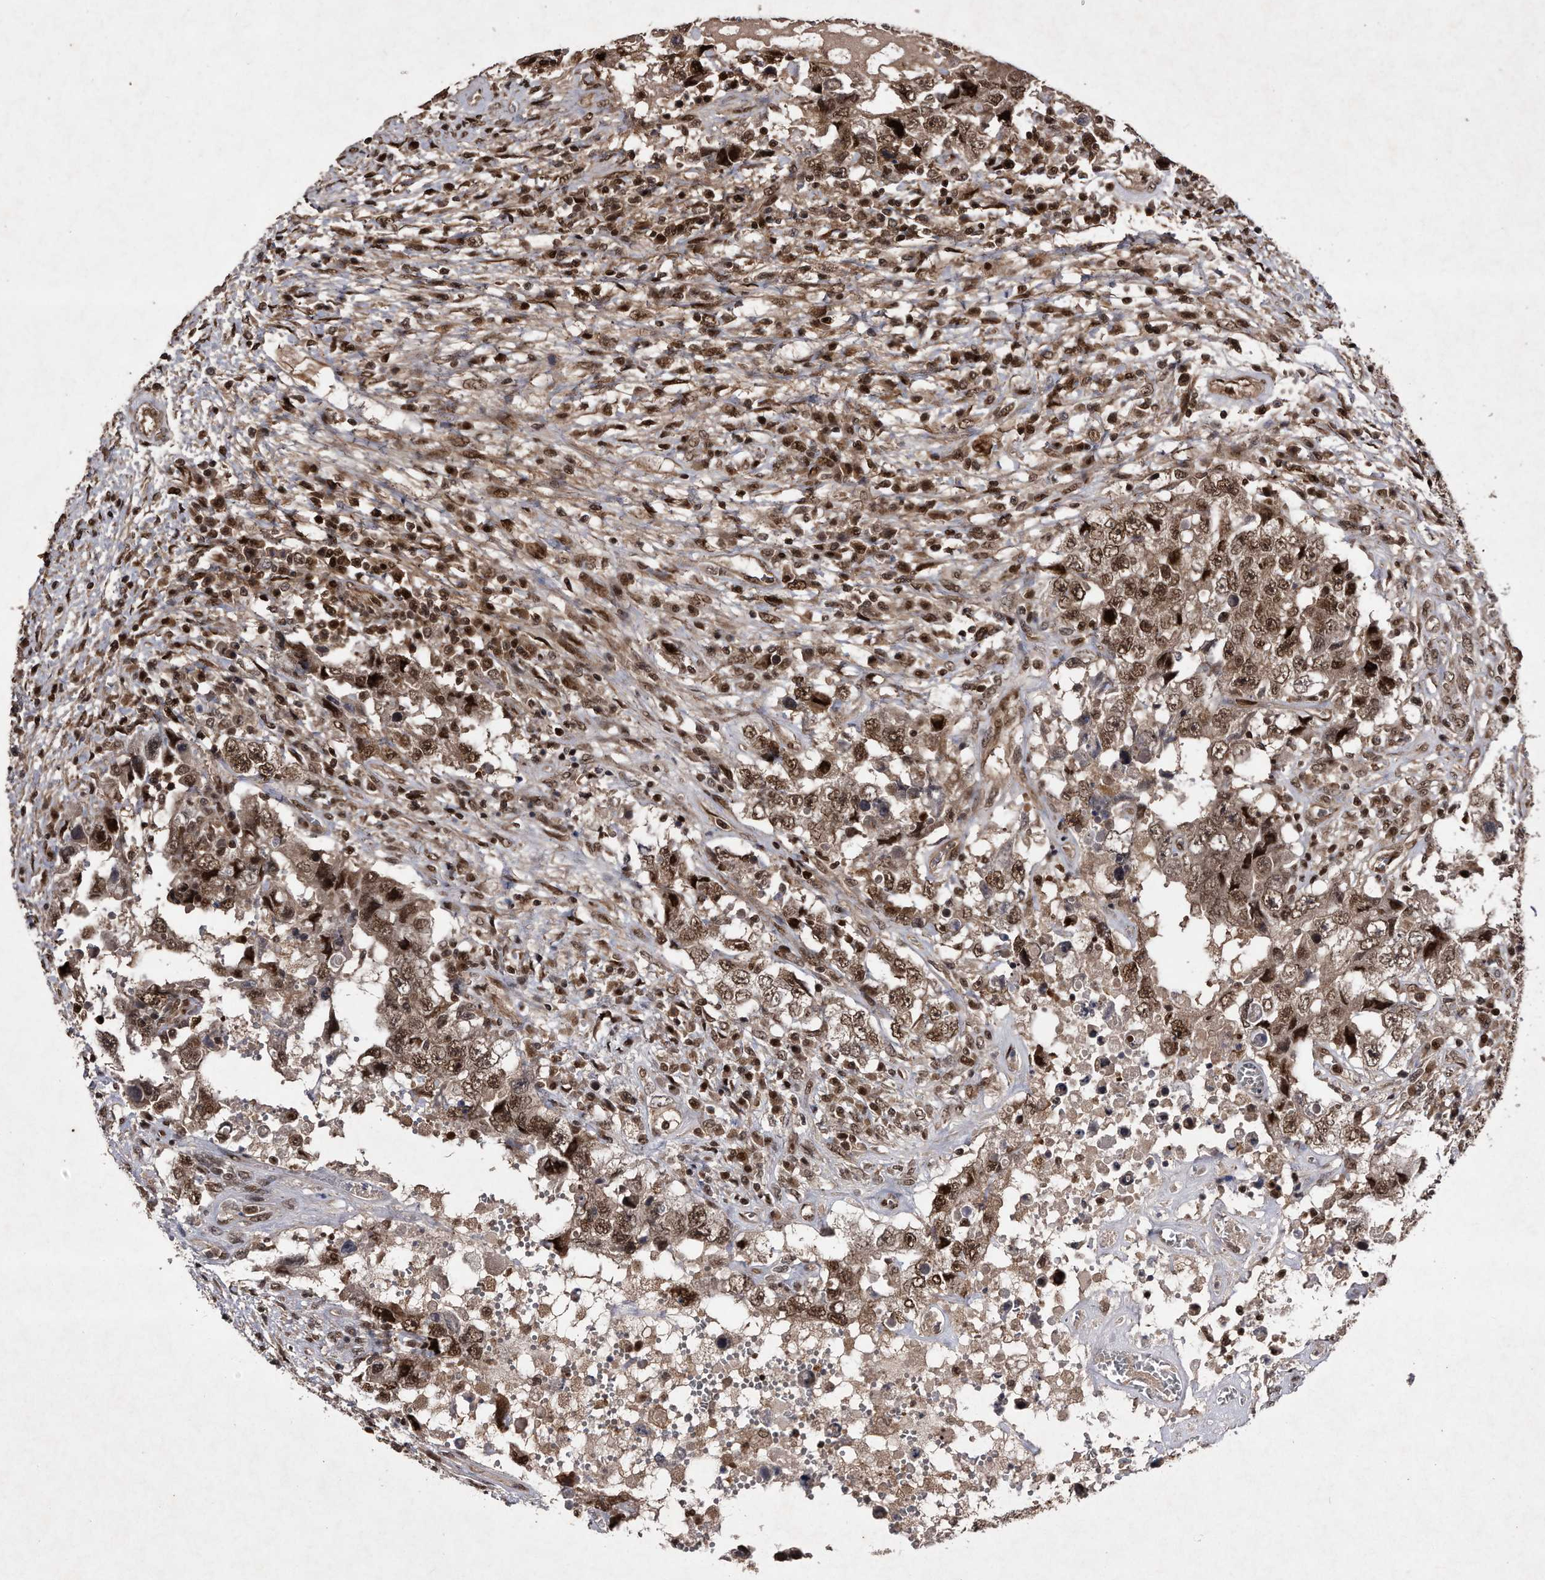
{"staining": {"intensity": "moderate", "quantity": ">75%", "location": "cytoplasmic/membranous,nuclear"}, "tissue": "testis cancer", "cell_type": "Tumor cells", "image_type": "cancer", "snomed": [{"axis": "morphology", "description": "Carcinoma, Embryonal, NOS"}, {"axis": "topography", "description": "Testis"}], "caption": "The micrograph reveals immunohistochemical staining of testis cancer. There is moderate cytoplasmic/membranous and nuclear positivity is present in about >75% of tumor cells. (DAB (3,3'-diaminobenzidine) IHC, brown staining for protein, blue staining for nuclei).", "gene": "RAD23B", "patient": {"sex": "male", "age": 26}}